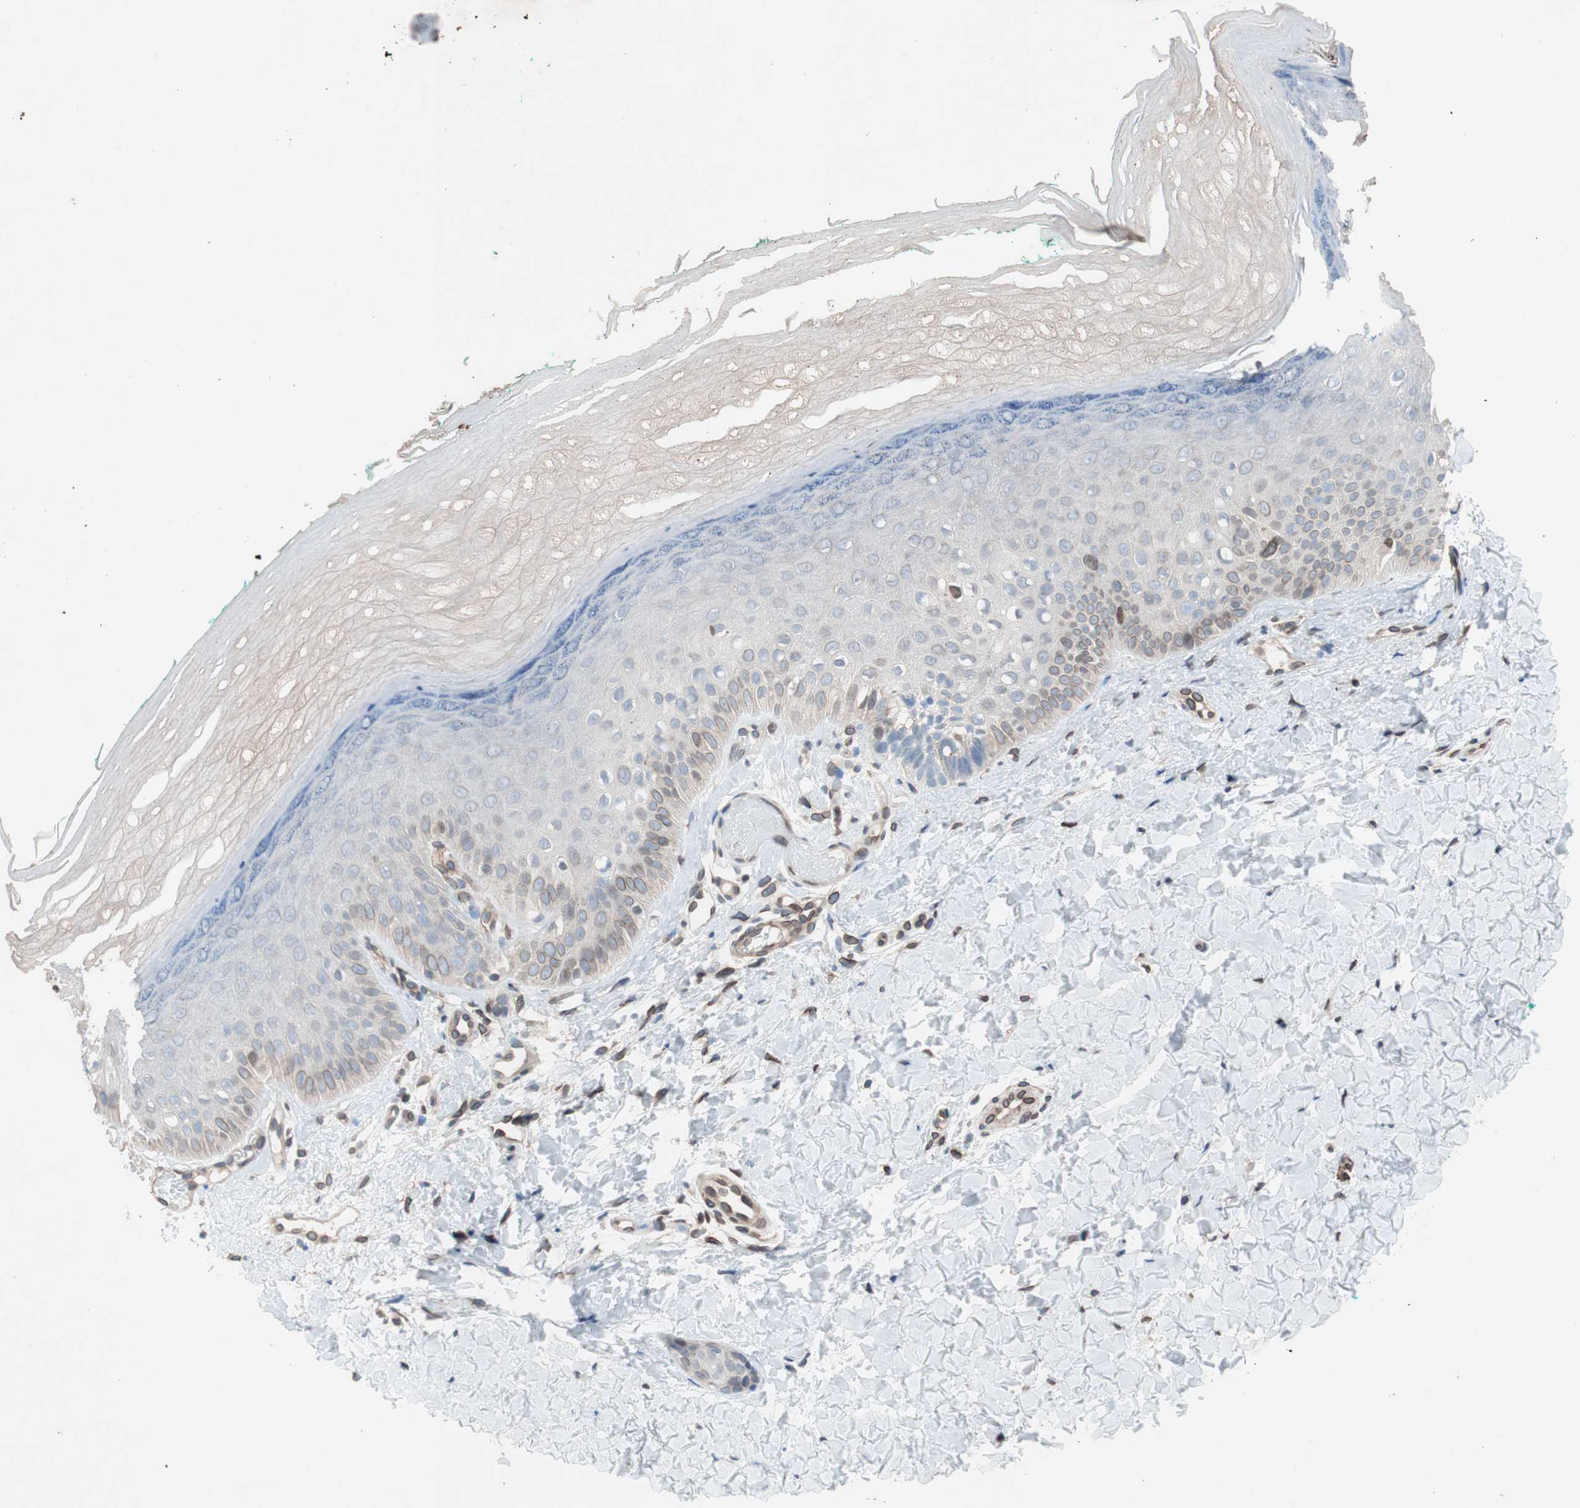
{"staining": {"intensity": "weak", "quantity": "25%-75%", "location": "cytoplasmic/membranous,nuclear"}, "tissue": "skin", "cell_type": "Fibroblasts", "image_type": "normal", "snomed": [{"axis": "morphology", "description": "Normal tissue, NOS"}, {"axis": "topography", "description": "Skin"}], "caption": "Protein expression by IHC reveals weak cytoplasmic/membranous,nuclear staining in about 25%-75% of fibroblasts in normal skin. (DAB (3,3'-diaminobenzidine) IHC, brown staining for protein, blue staining for nuclei).", "gene": "ARNT2", "patient": {"sex": "male", "age": 26}}